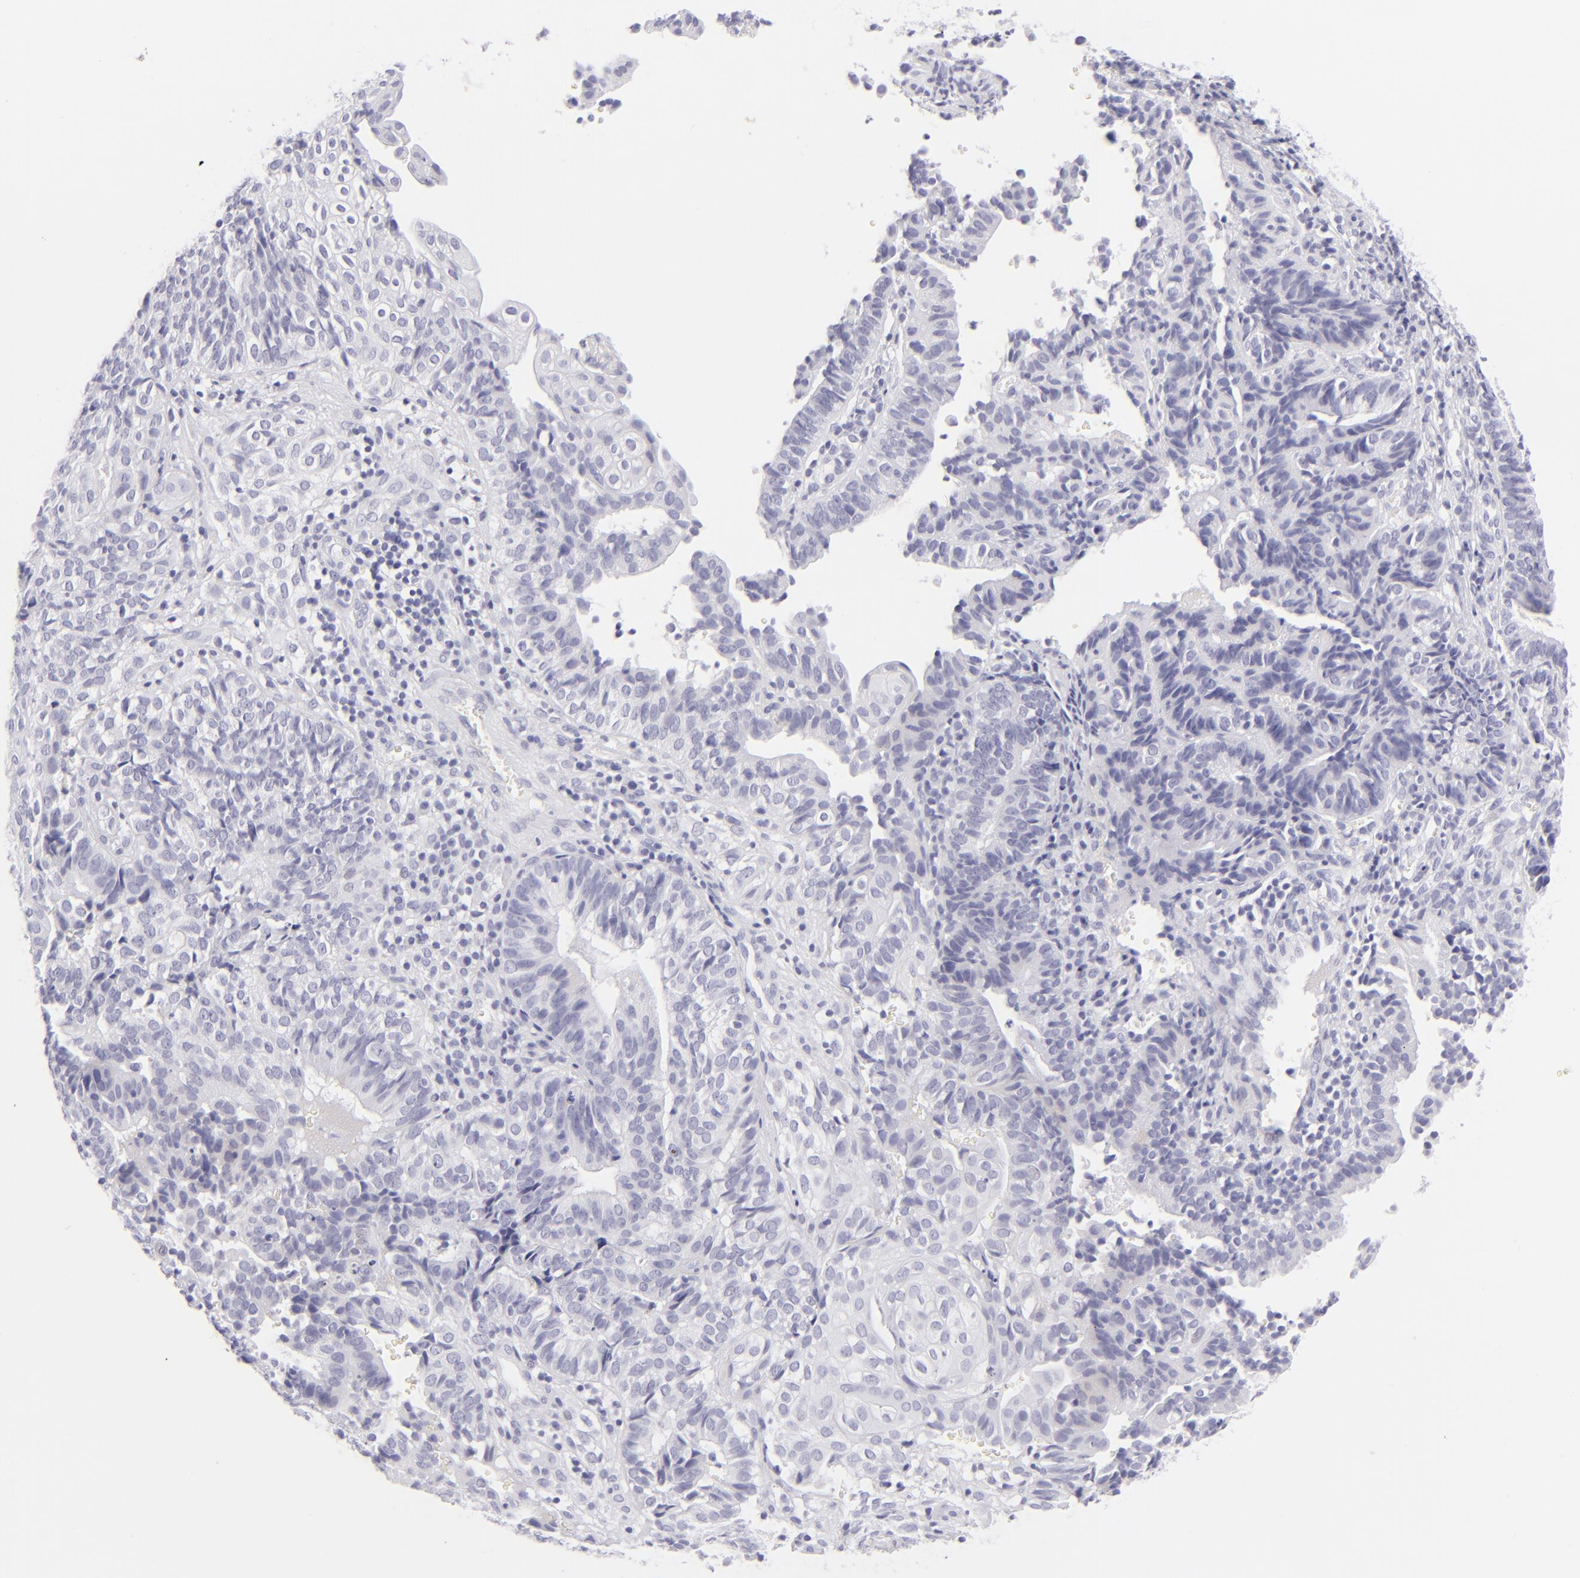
{"staining": {"intensity": "negative", "quantity": "none", "location": "none"}, "tissue": "cervical cancer", "cell_type": "Tumor cells", "image_type": "cancer", "snomed": [{"axis": "morphology", "description": "Adenocarcinoma, NOS"}, {"axis": "topography", "description": "Cervix"}], "caption": "Photomicrograph shows no significant protein staining in tumor cells of adenocarcinoma (cervical).", "gene": "FCER2", "patient": {"sex": "female", "age": 60}}